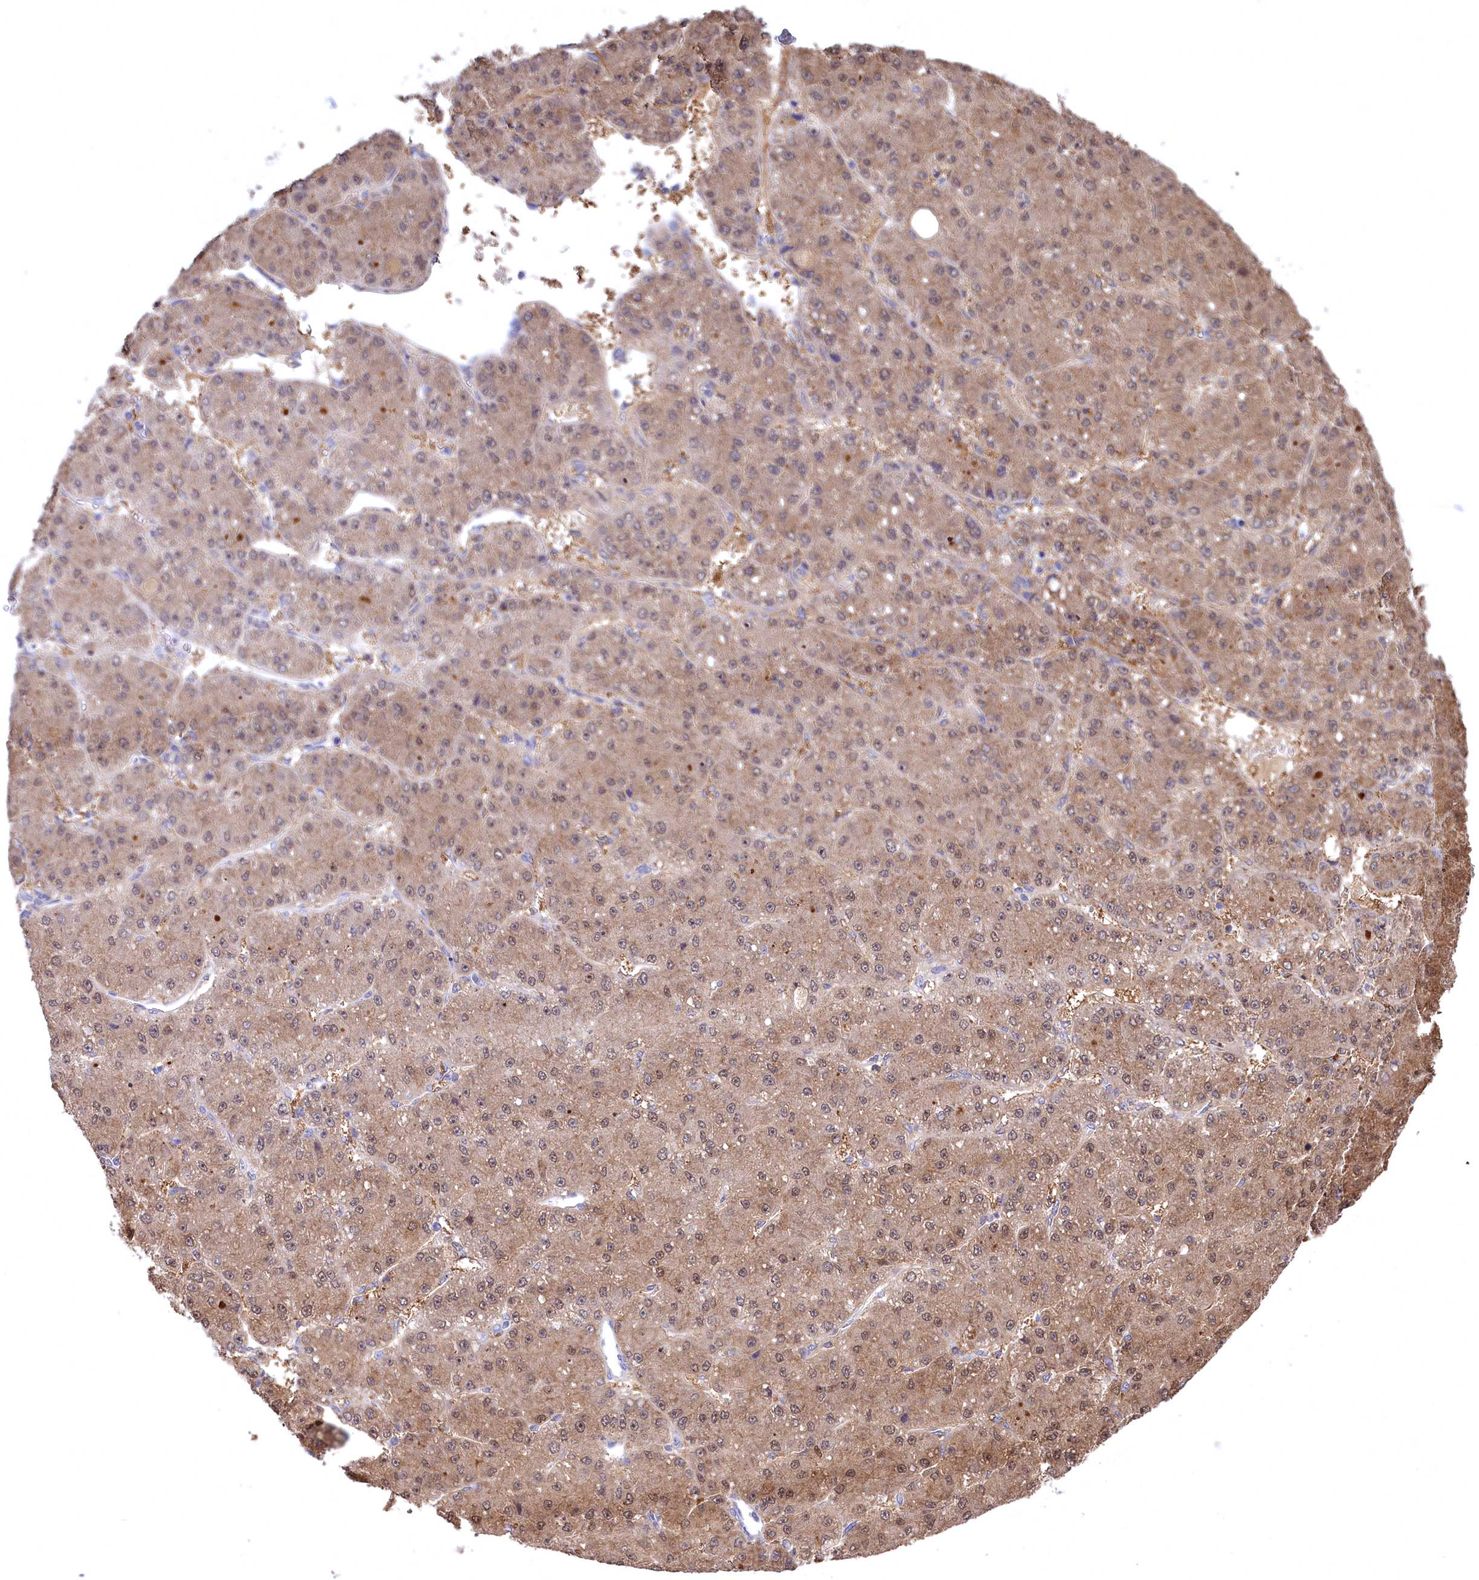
{"staining": {"intensity": "weak", "quantity": ">75%", "location": "cytoplasmic/membranous,nuclear"}, "tissue": "liver cancer", "cell_type": "Tumor cells", "image_type": "cancer", "snomed": [{"axis": "morphology", "description": "Carcinoma, Hepatocellular, NOS"}, {"axis": "topography", "description": "Liver"}], "caption": "Liver hepatocellular carcinoma was stained to show a protein in brown. There is low levels of weak cytoplasmic/membranous and nuclear positivity in approximately >75% of tumor cells. (DAB IHC with brightfield microscopy, high magnification).", "gene": "C11orf54", "patient": {"sex": "male", "age": 67}}